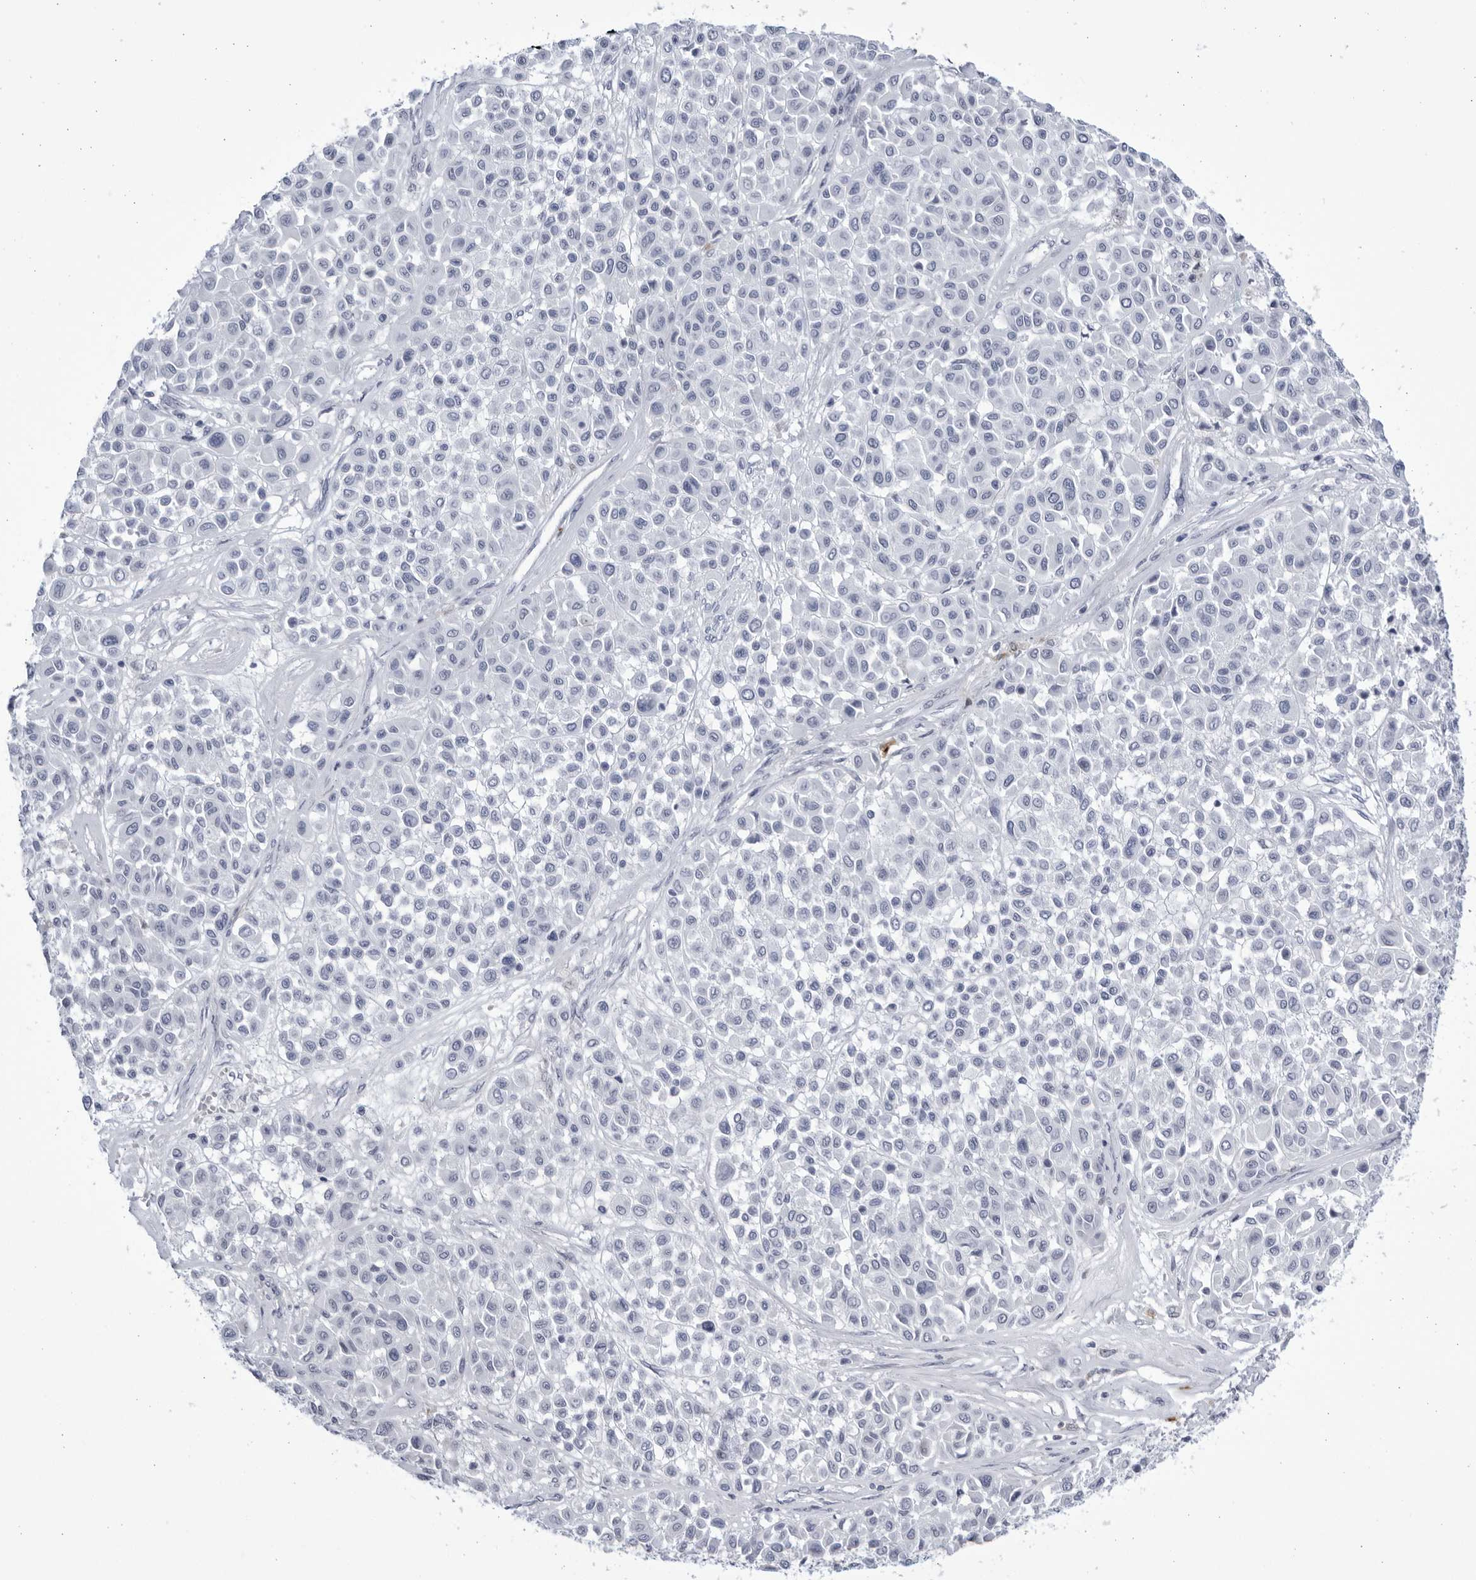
{"staining": {"intensity": "negative", "quantity": "none", "location": "none"}, "tissue": "melanoma", "cell_type": "Tumor cells", "image_type": "cancer", "snomed": [{"axis": "morphology", "description": "Malignant melanoma, Metastatic site"}, {"axis": "topography", "description": "Soft tissue"}], "caption": "Immunohistochemistry (IHC) photomicrograph of neoplastic tissue: melanoma stained with DAB reveals no significant protein staining in tumor cells.", "gene": "CCDC181", "patient": {"sex": "male", "age": 41}}